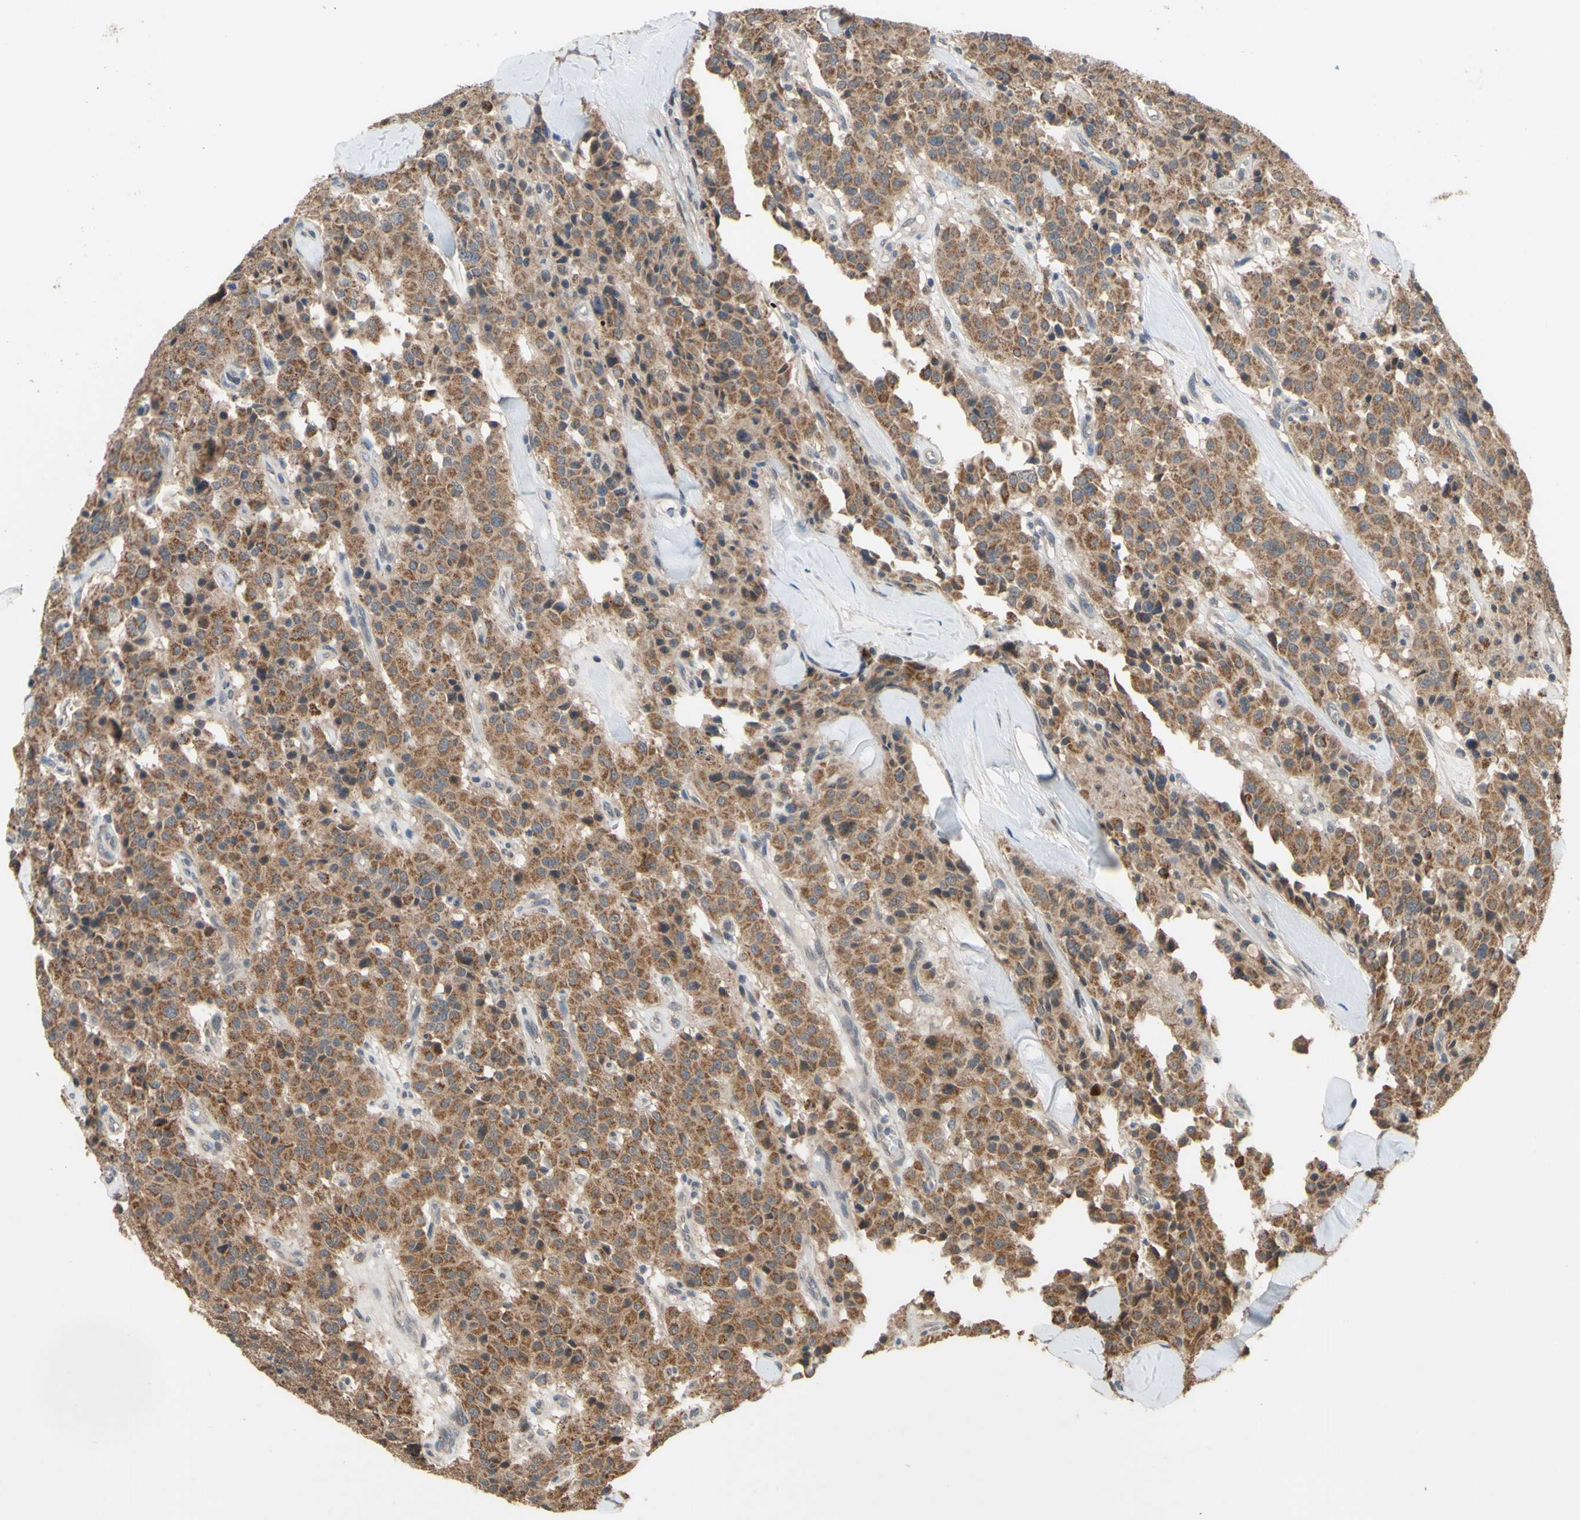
{"staining": {"intensity": "moderate", "quantity": ">75%", "location": "cytoplasmic/membranous"}, "tissue": "carcinoid", "cell_type": "Tumor cells", "image_type": "cancer", "snomed": [{"axis": "morphology", "description": "Carcinoid, malignant, NOS"}, {"axis": "topography", "description": "Lung"}], "caption": "Immunohistochemistry (IHC) of human malignant carcinoid reveals medium levels of moderate cytoplasmic/membranous positivity in about >75% of tumor cells.", "gene": "CD164", "patient": {"sex": "male", "age": 30}}